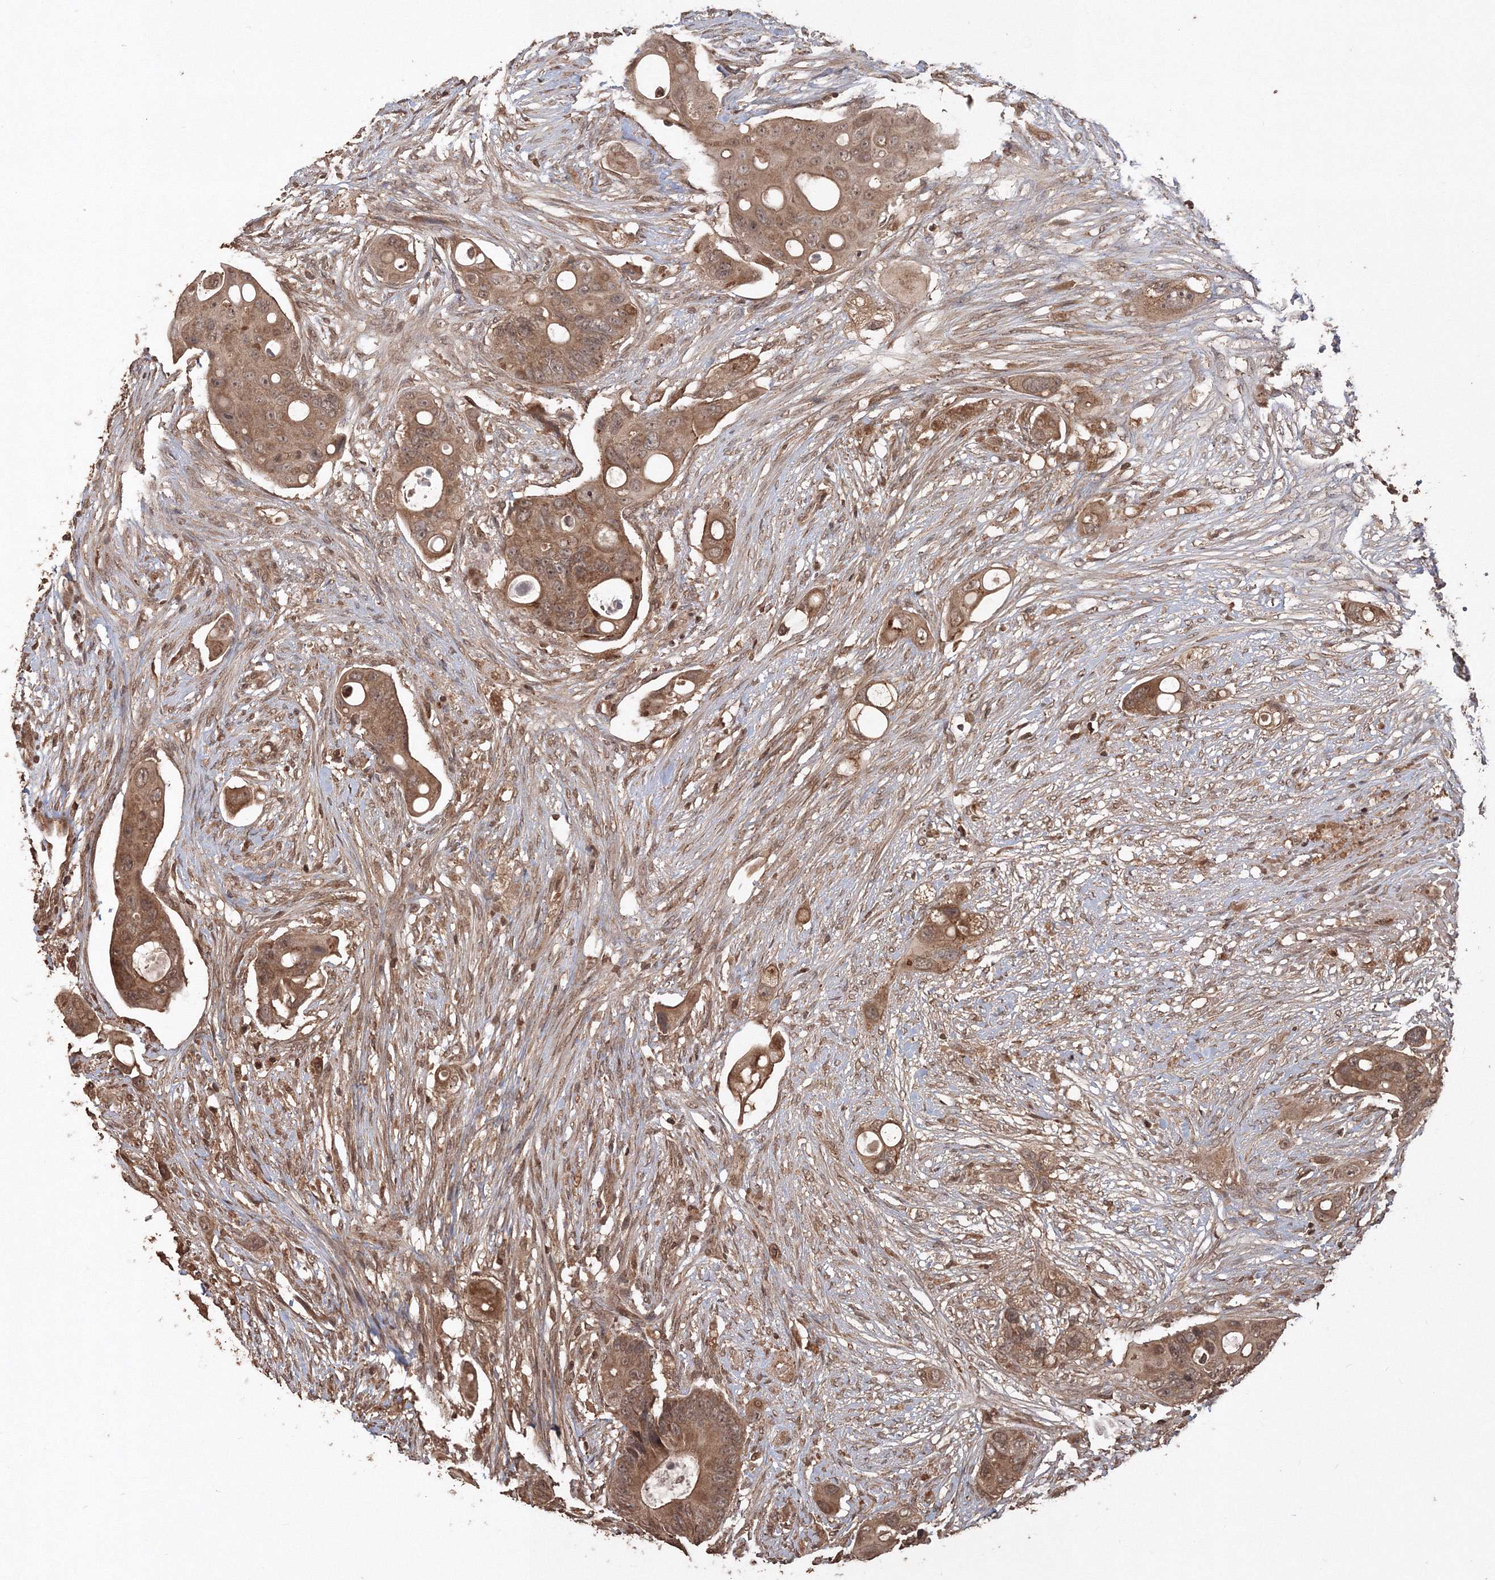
{"staining": {"intensity": "moderate", "quantity": ">75%", "location": "cytoplasmic/membranous,nuclear"}, "tissue": "colorectal cancer", "cell_type": "Tumor cells", "image_type": "cancer", "snomed": [{"axis": "morphology", "description": "Adenocarcinoma, NOS"}, {"axis": "topography", "description": "Colon"}], "caption": "IHC staining of colorectal cancer, which exhibits medium levels of moderate cytoplasmic/membranous and nuclear expression in about >75% of tumor cells indicating moderate cytoplasmic/membranous and nuclear protein expression. The staining was performed using DAB (brown) for protein detection and nuclei were counterstained in hematoxylin (blue).", "gene": "CCDC122", "patient": {"sex": "female", "age": 57}}